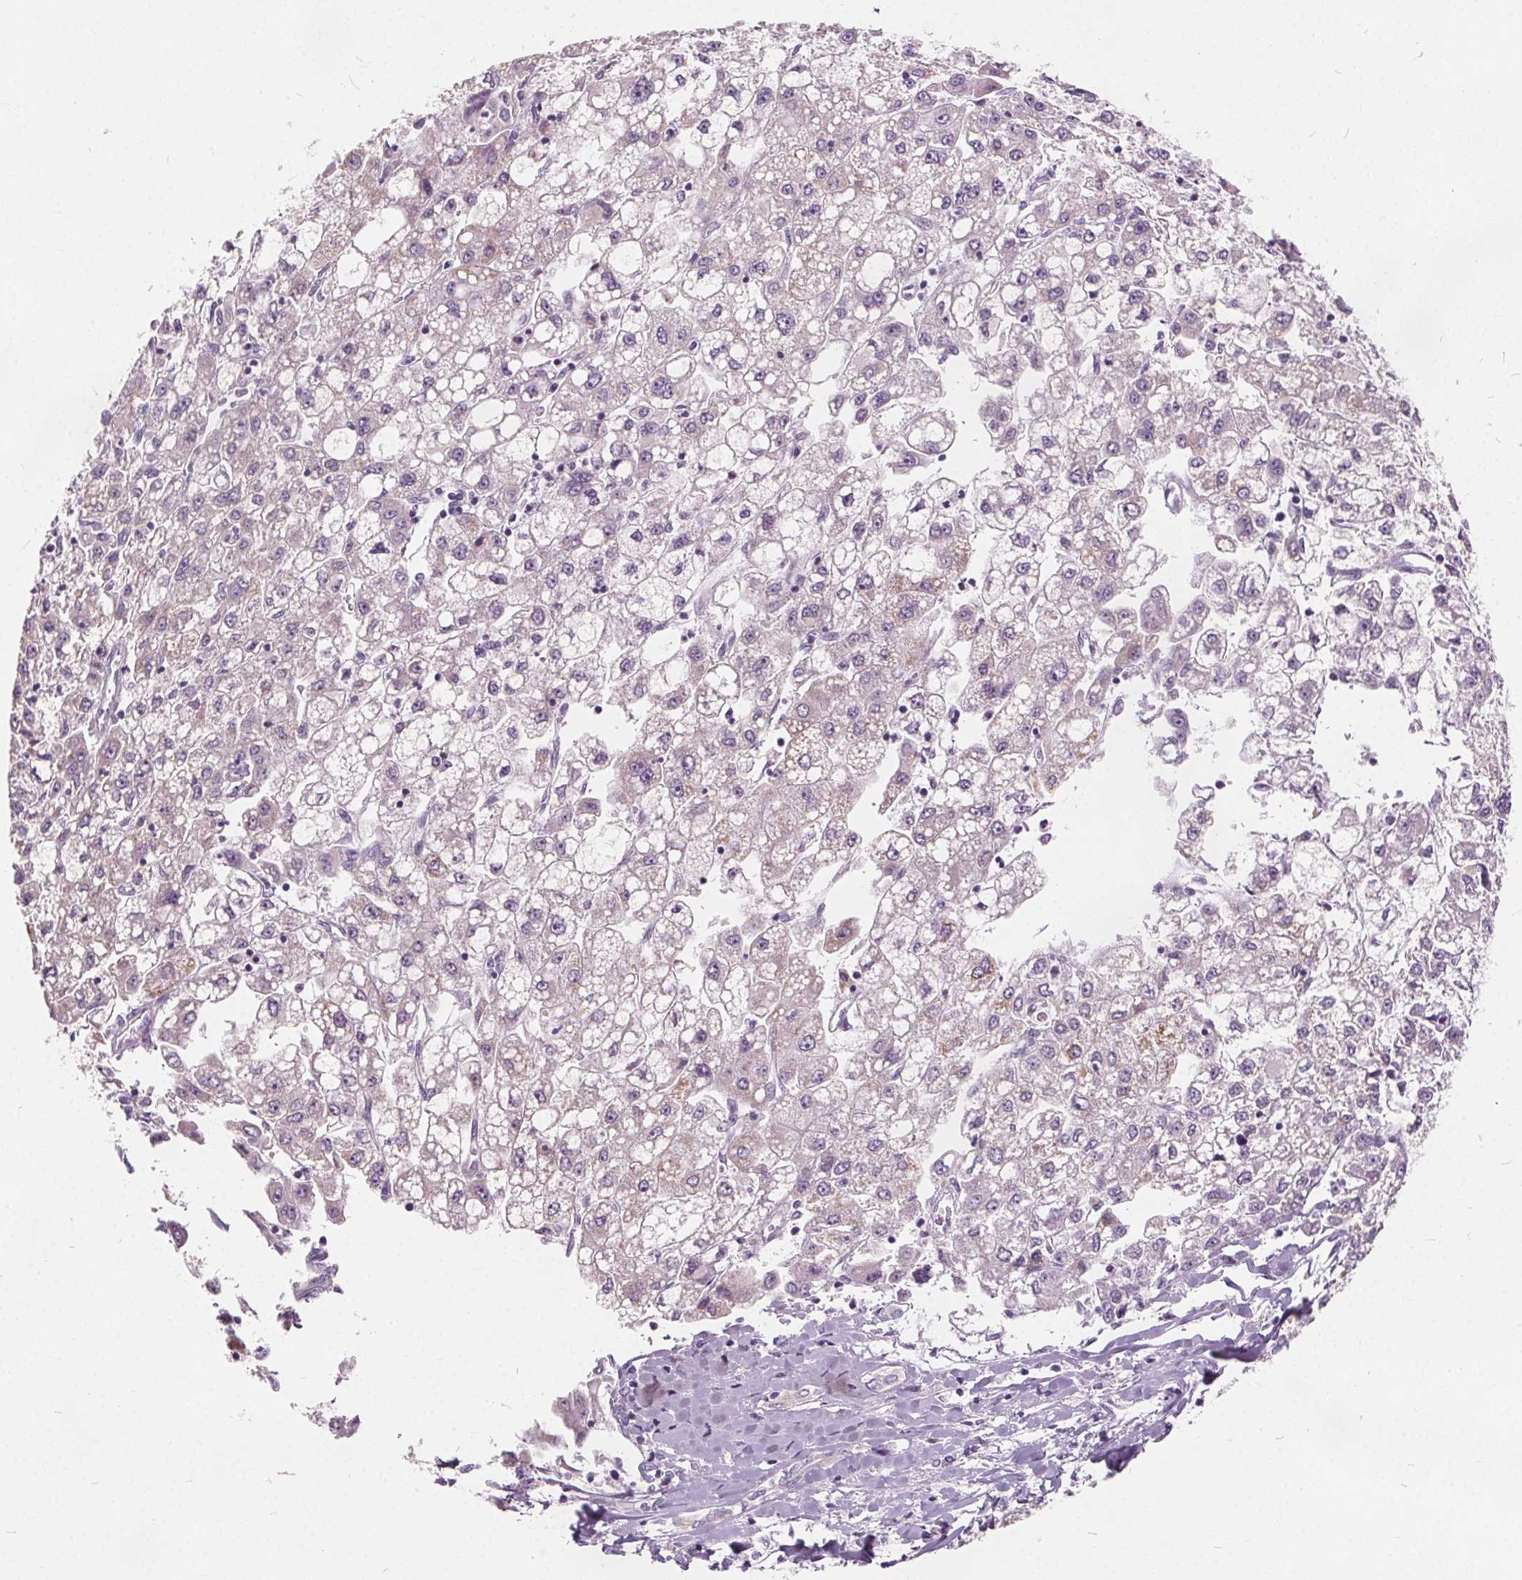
{"staining": {"intensity": "negative", "quantity": "none", "location": "none"}, "tissue": "liver cancer", "cell_type": "Tumor cells", "image_type": "cancer", "snomed": [{"axis": "morphology", "description": "Carcinoma, Hepatocellular, NOS"}, {"axis": "topography", "description": "Liver"}], "caption": "Immunohistochemistry image of hepatocellular carcinoma (liver) stained for a protein (brown), which shows no staining in tumor cells.", "gene": "ACOX2", "patient": {"sex": "male", "age": 40}}